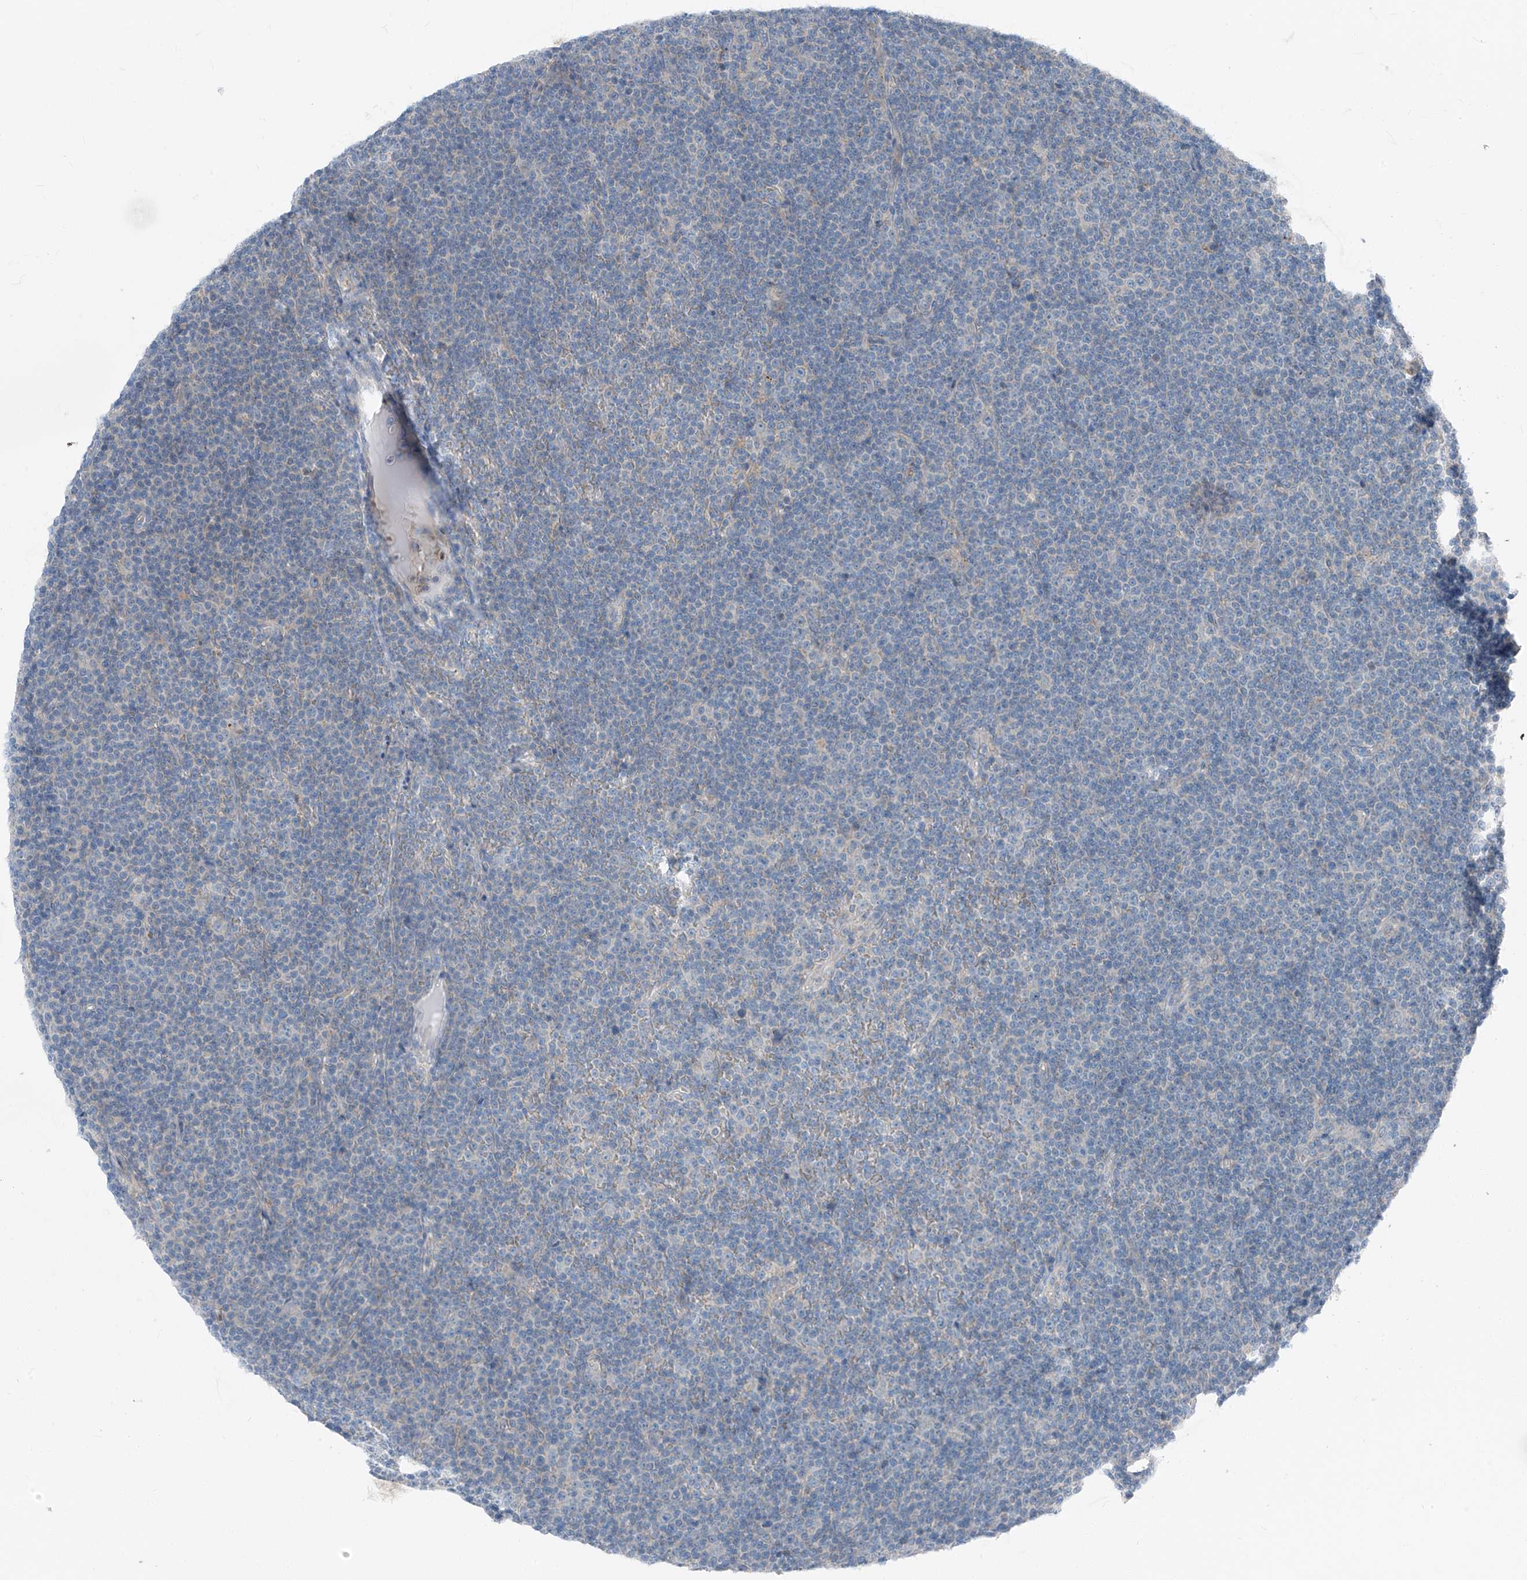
{"staining": {"intensity": "negative", "quantity": "none", "location": "none"}, "tissue": "lymphoma", "cell_type": "Tumor cells", "image_type": "cancer", "snomed": [{"axis": "morphology", "description": "Malignant lymphoma, non-Hodgkin's type, Low grade"}, {"axis": "topography", "description": "Lymph node"}], "caption": "Lymphoma was stained to show a protein in brown. There is no significant positivity in tumor cells.", "gene": "CHMP2B", "patient": {"sex": "female", "age": 67}}